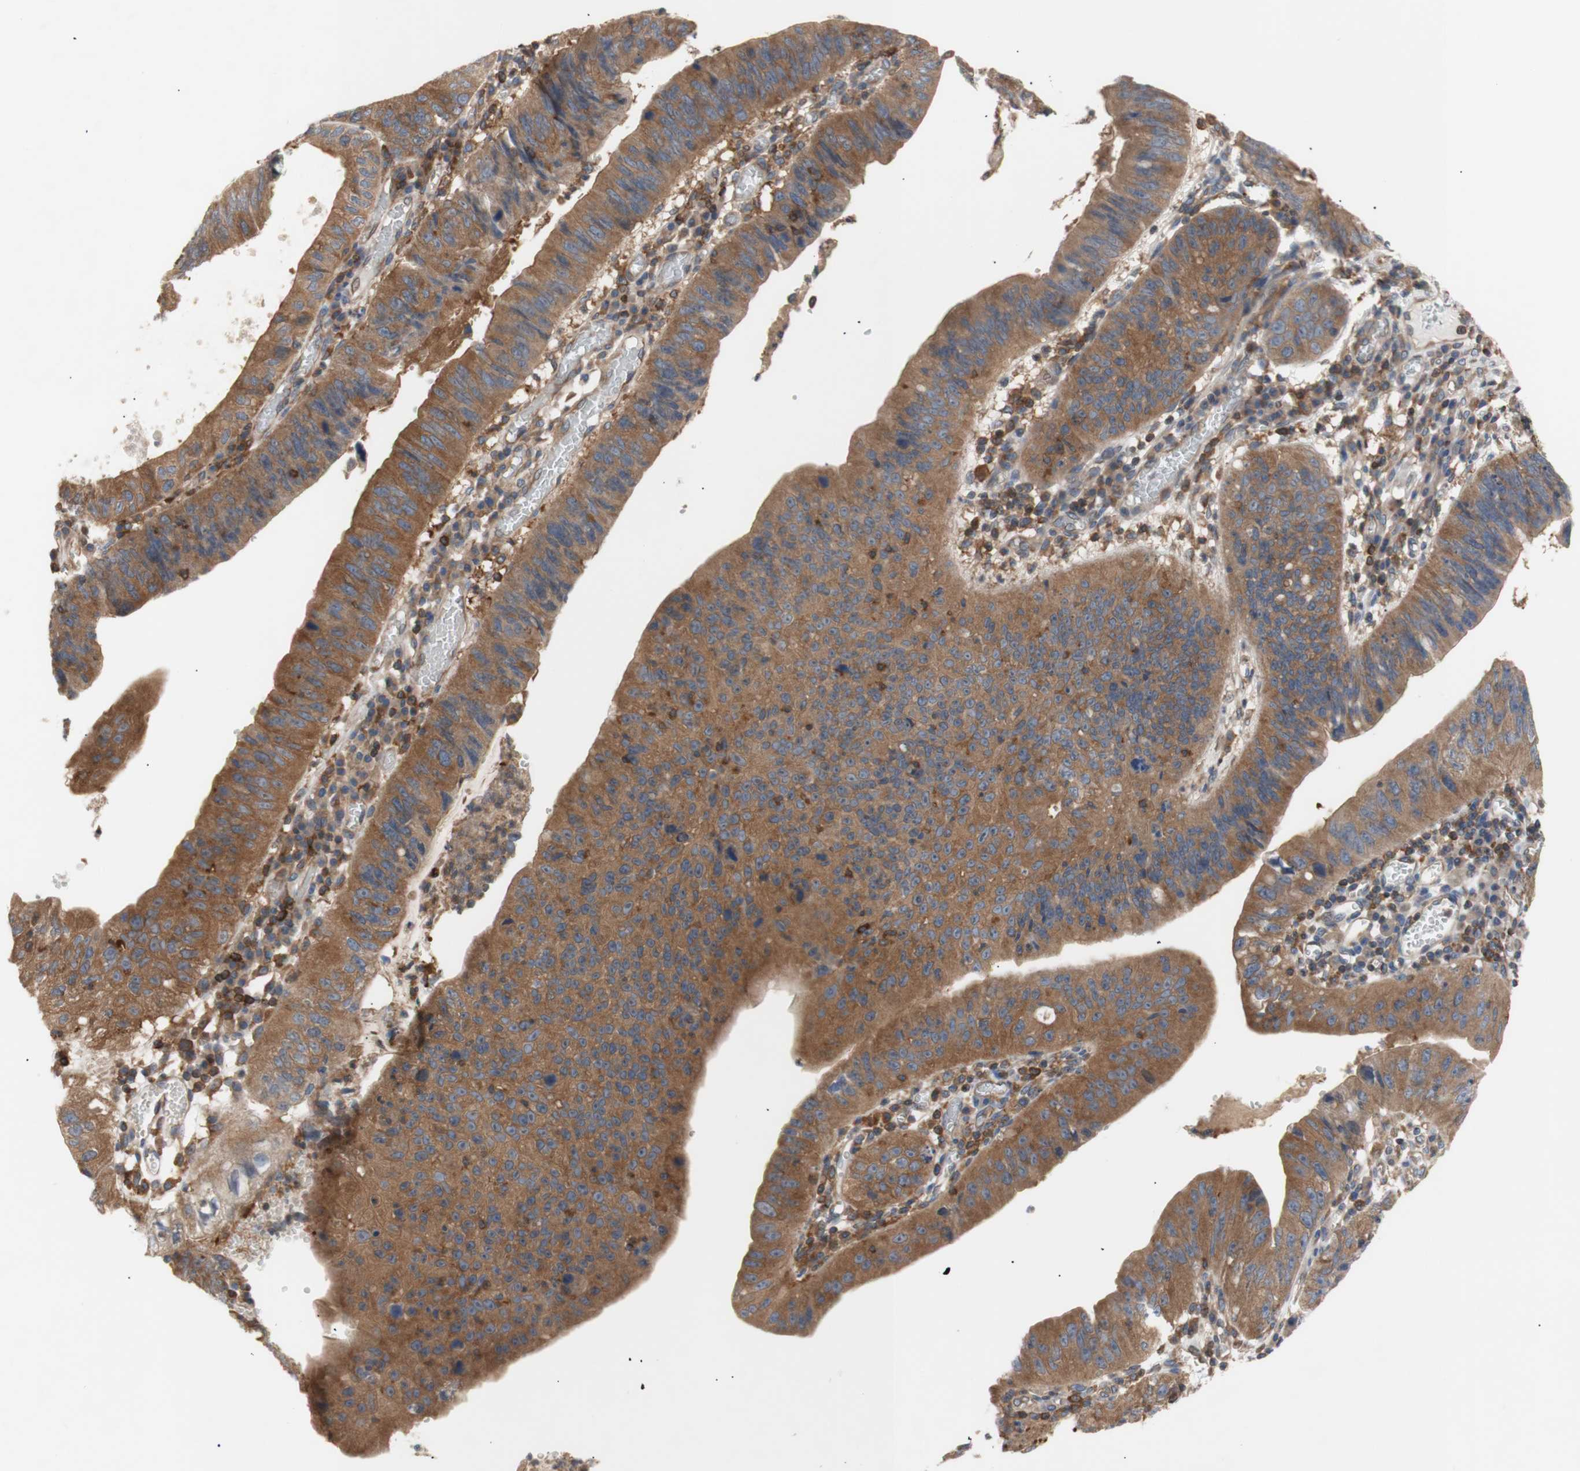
{"staining": {"intensity": "moderate", "quantity": ">75%", "location": "cytoplasmic/membranous"}, "tissue": "stomach cancer", "cell_type": "Tumor cells", "image_type": "cancer", "snomed": [{"axis": "morphology", "description": "Adenocarcinoma, NOS"}, {"axis": "topography", "description": "Stomach"}], "caption": "A micrograph of human stomach cancer (adenocarcinoma) stained for a protein displays moderate cytoplasmic/membranous brown staining in tumor cells. The protein is shown in brown color, while the nuclei are stained blue.", "gene": "IKBKG", "patient": {"sex": "male", "age": 59}}